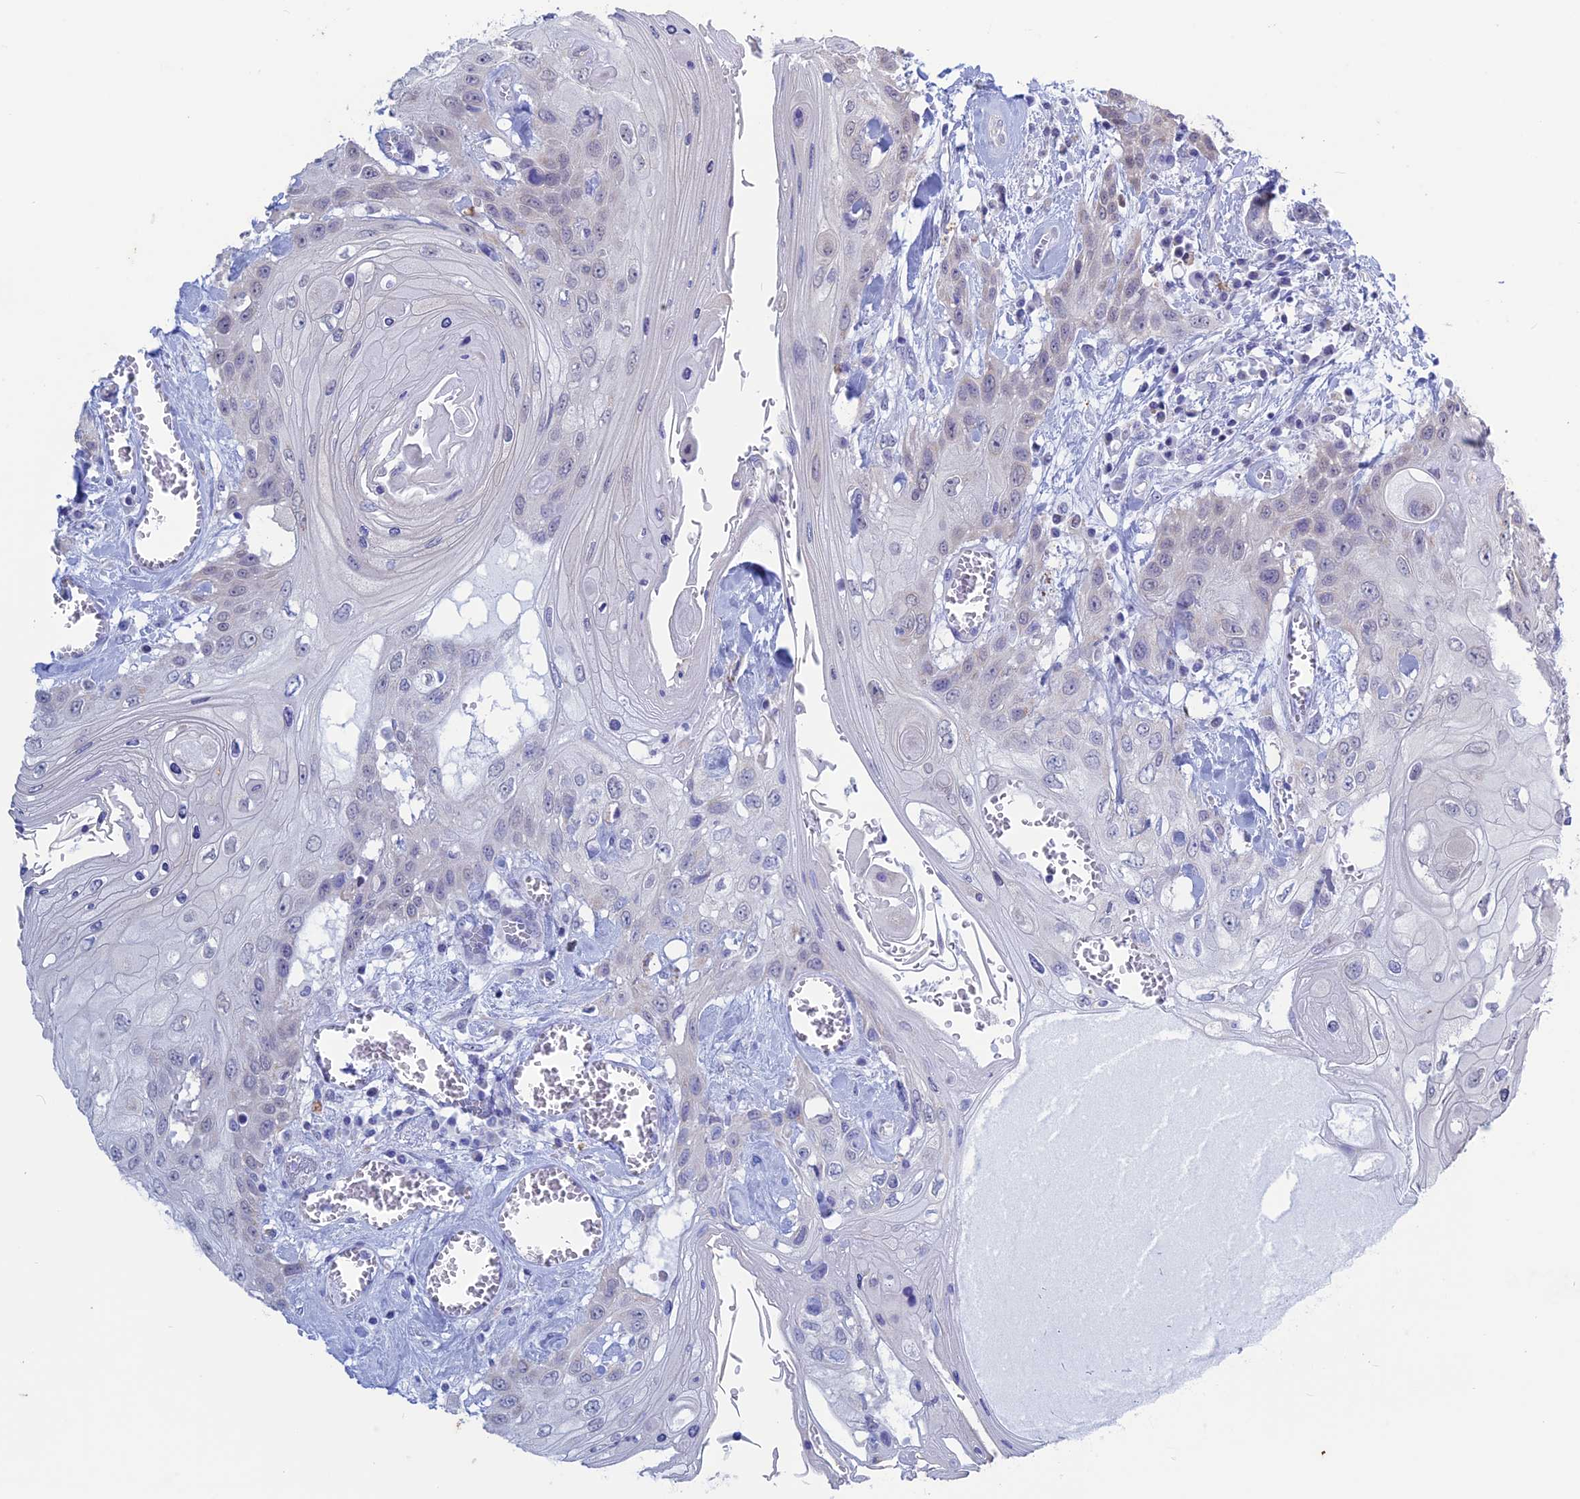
{"staining": {"intensity": "negative", "quantity": "none", "location": "none"}, "tissue": "head and neck cancer", "cell_type": "Tumor cells", "image_type": "cancer", "snomed": [{"axis": "morphology", "description": "Squamous cell carcinoma, NOS"}, {"axis": "topography", "description": "Head-Neck"}], "caption": "This is an IHC histopathology image of head and neck squamous cell carcinoma. There is no positivity in tumor cells.", "gene": "LHFPL2", "patient": {"sex": "female", "age": 43}}